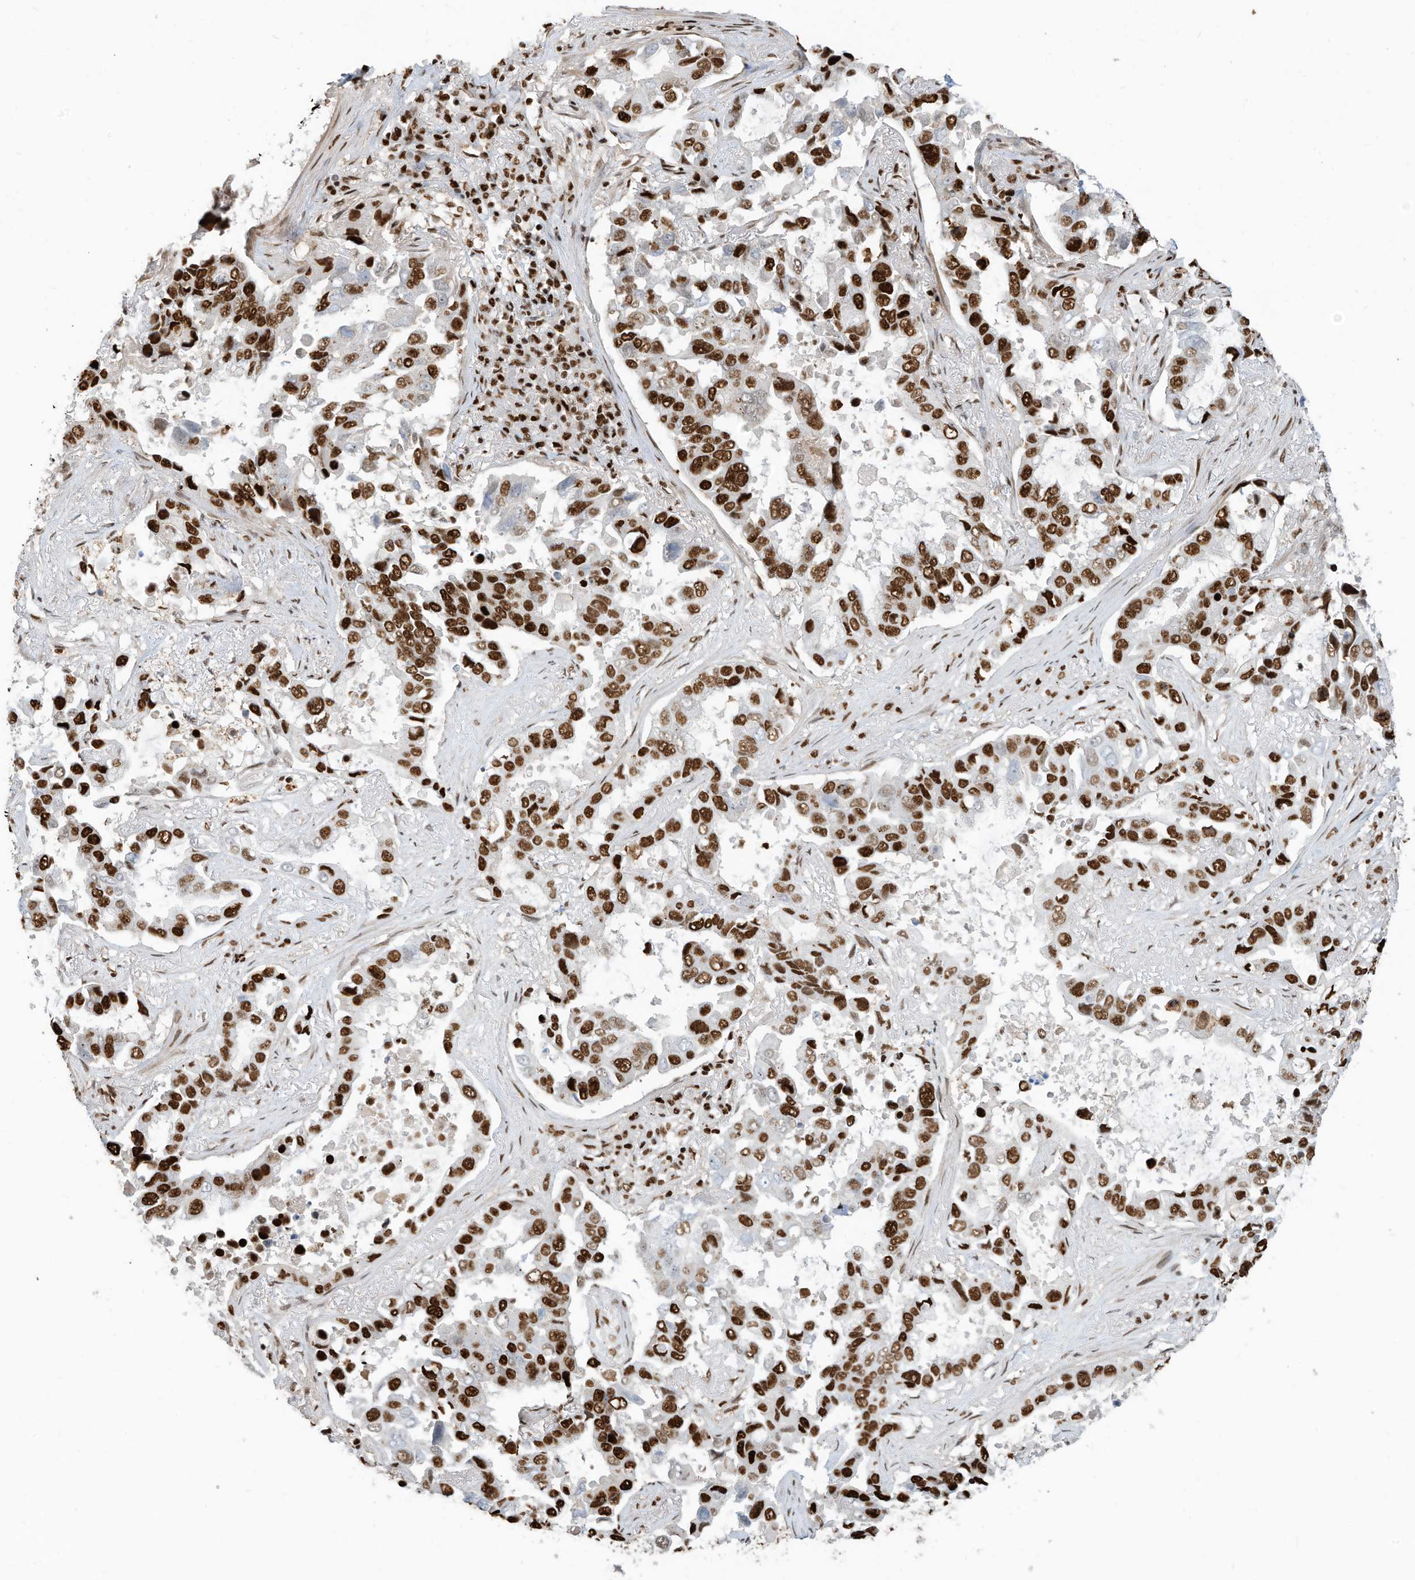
{"staining": {"intensity": "strong", "quantity": ">75%", "location": "nuclear"}, "tissue": "lung cancer", "cell_type": "Tumor cells", "image_type": "cancer", "snomed": [{"axis": "morphology", "description": "Squamous cell carcinoma, NOS"}, {"axis": "topography", "description": "Lung"}], "caption": "DAB immunohistochemical staining of lung cancer (squamous cell carcinoma) exhibits strong nuclear protein expression in approximately >75% of tumor cells. (DAB = brown stain, brightfield microscopy at high magnification).", "gene": "SAMD15", "patient": {"sex": "male", "age": 66}}